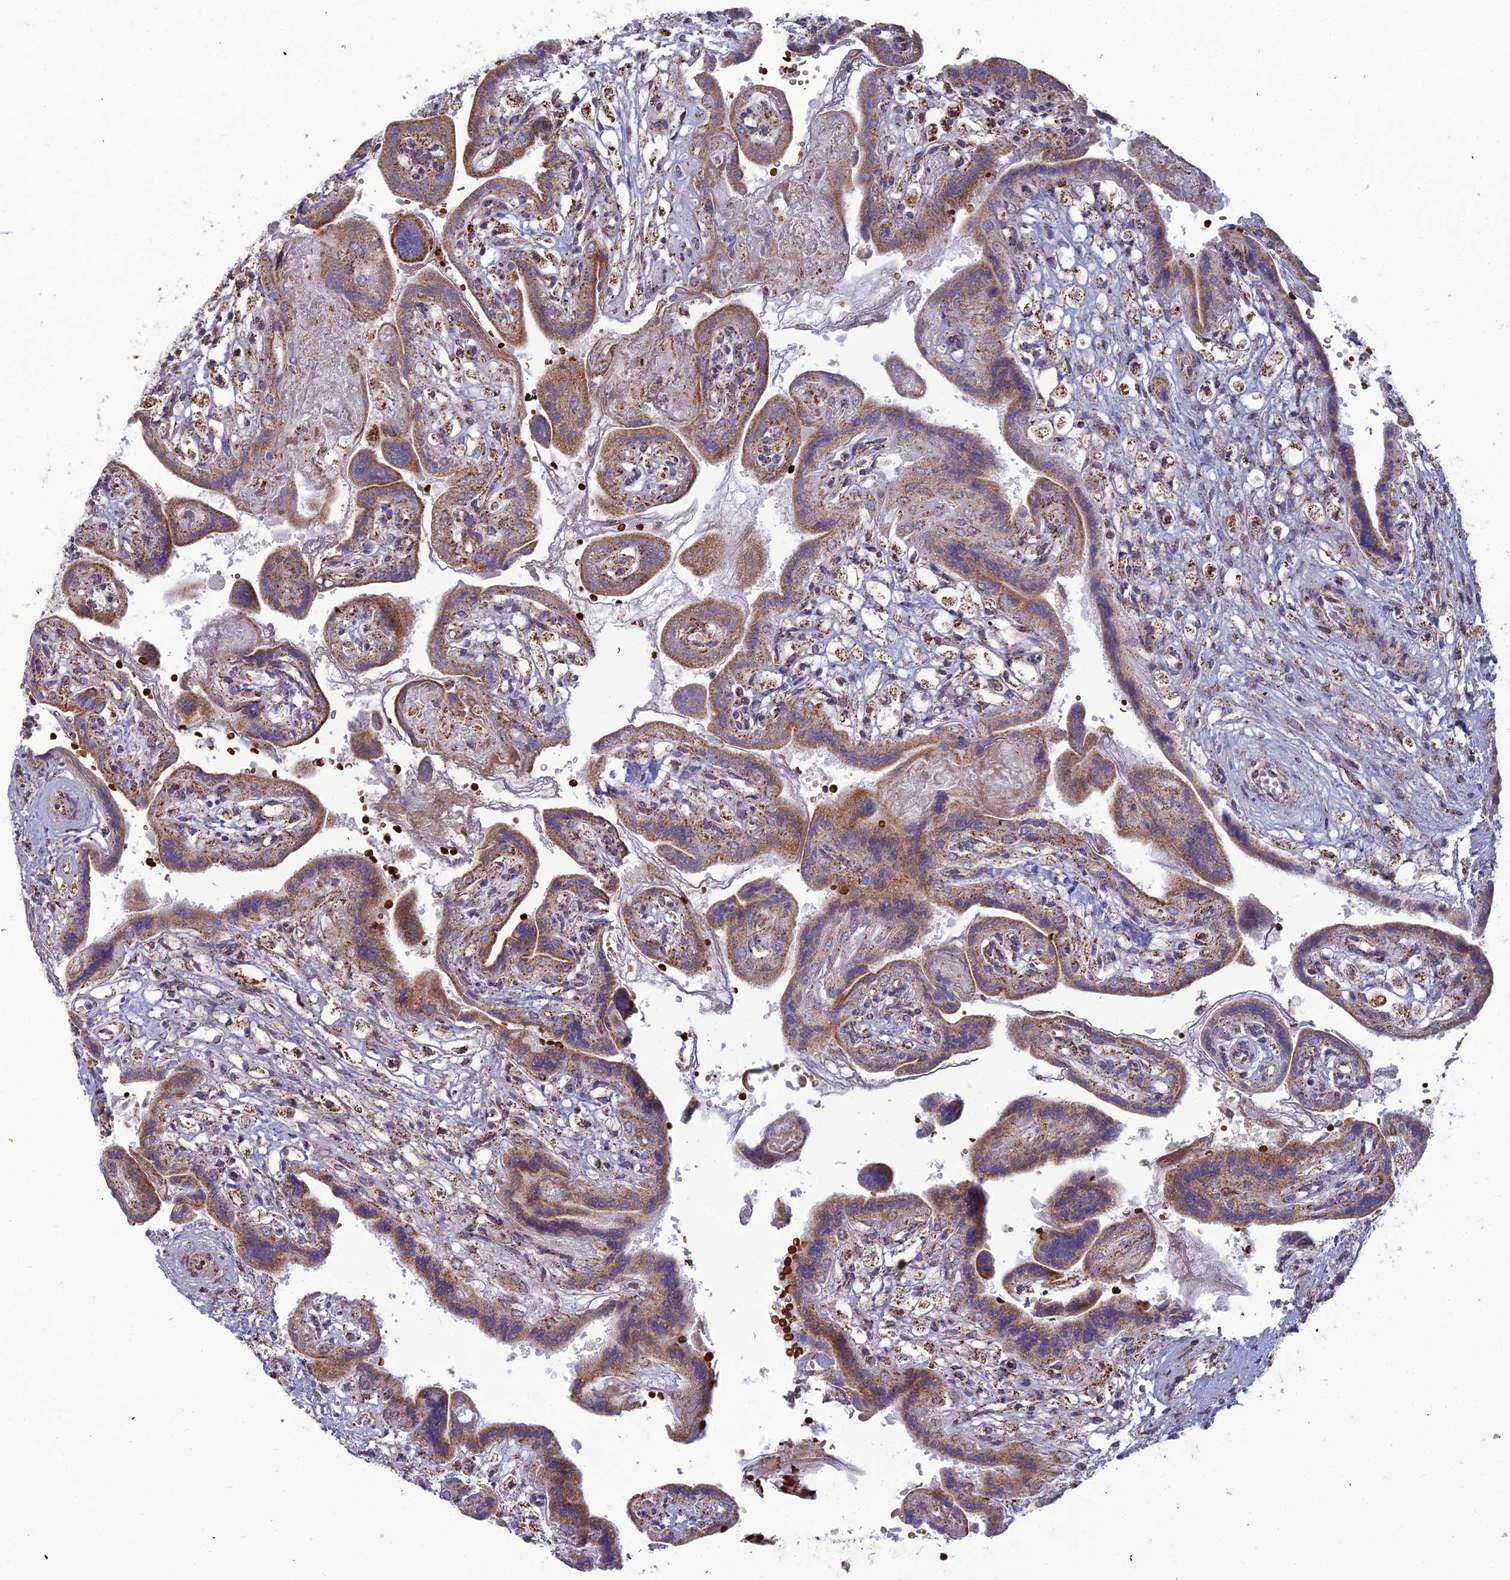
{"staining": {"intensity": "moderate", "quantity": "25%-75%", "location": "cytoplasmic/membranous"}, "tissue": "placenta", "cell_type": "Decidual cells", "image_type": "normal", "snomed": [{"axis": "morphology", "description": "Normal tissue, NOS"}, {"axis": "topography", "description": "Placenta"}], "caption": "Immunohistochemical staining of benign placenta displays moderate cytoplasmic/membranous protein expression in approximately 25%-75% of decidual cells. (brown staining indicates protein expression, while blue staining denotes nuclei).", "gene": "SLC35F4", "patient": {"sex": "female", "age": 37}}